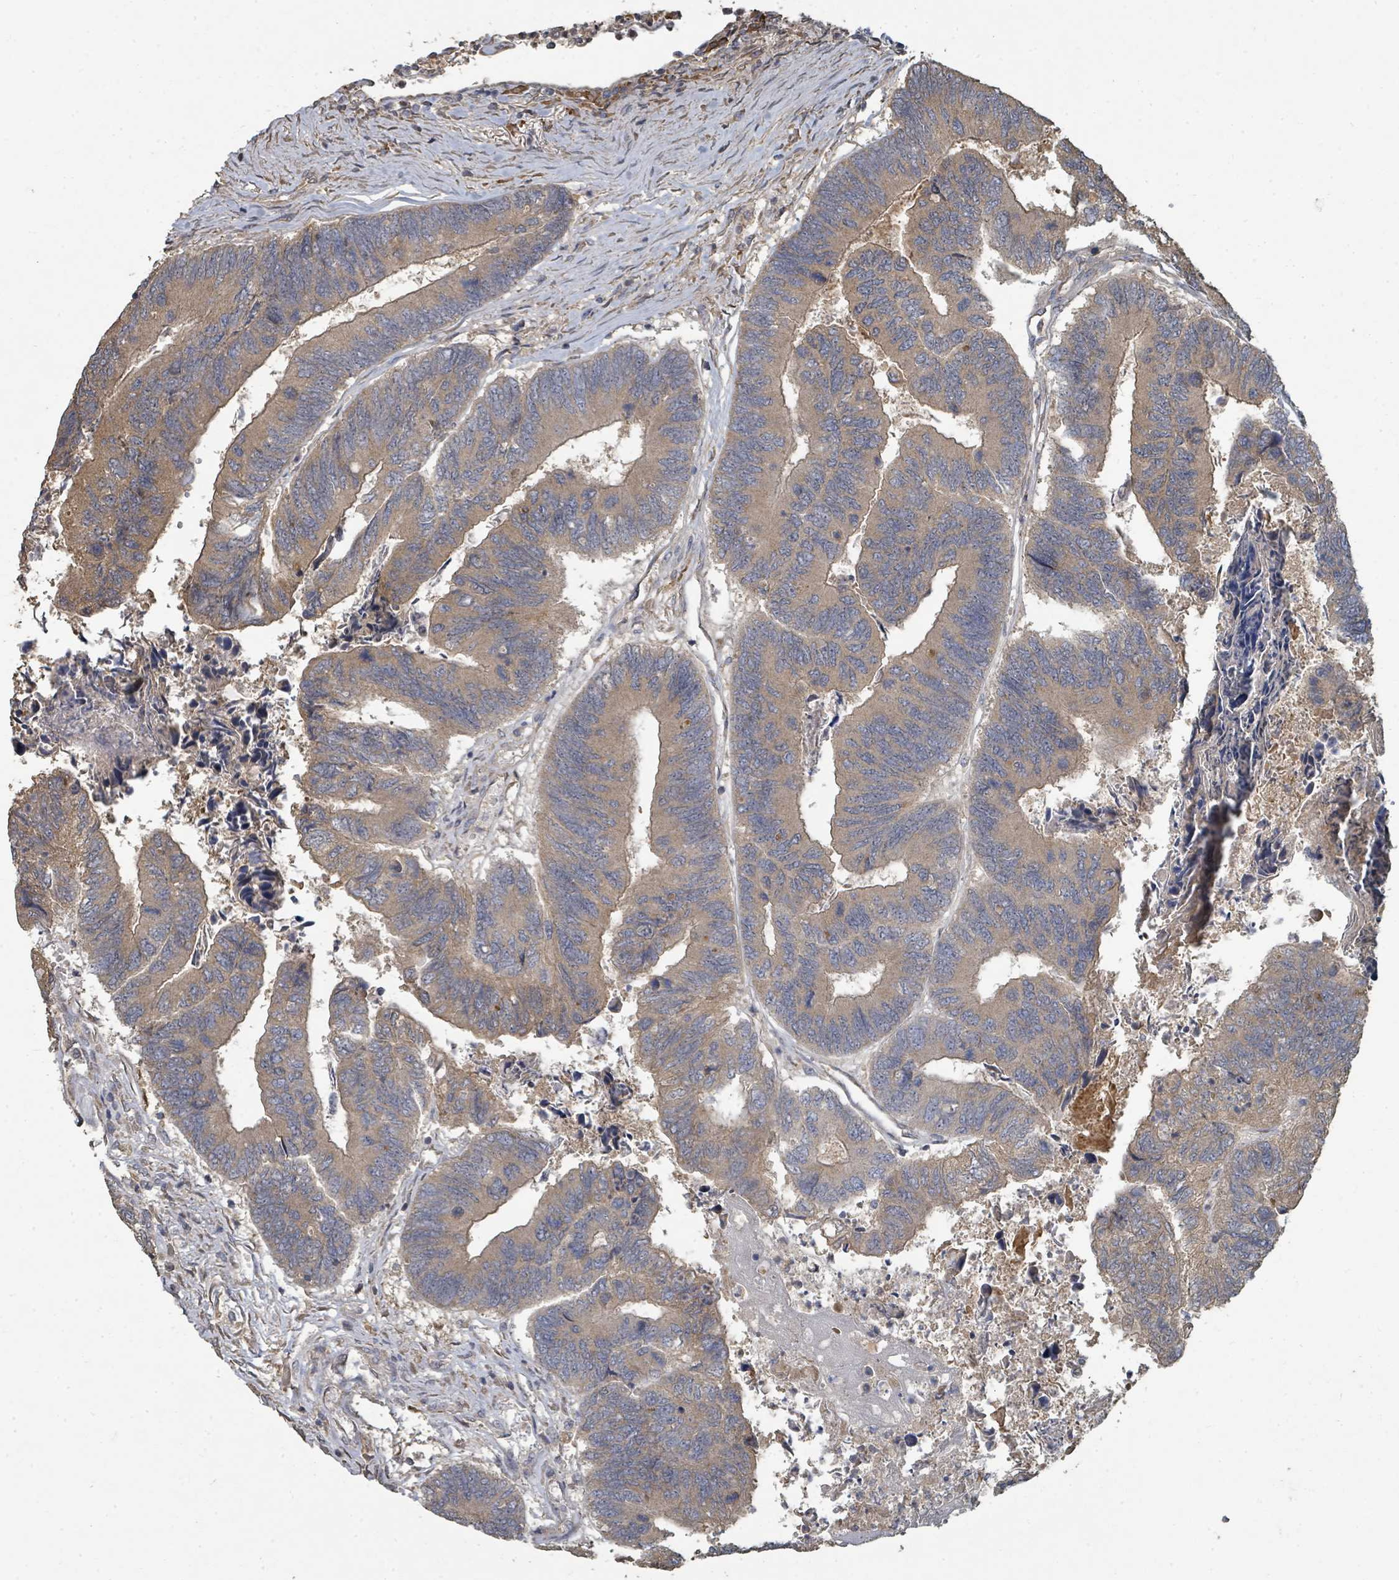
{"staining": {"intensity": "moderate", "quantity": ">75%", "location": "cytoplasmic/membranous"}, "tissue": "colorectal cancer", "cell_type": "Tumor cells", "image_type": "cancer", "snomed": [{"axis": "morphology", "description": "Adenocarcinoma, NOS"}, {"axis": "topography", "description": "Colon"}], "caption": "Immunohistochemical staining of colorectal adenocarcinoma shows medium levels of moderate cytoplasmic/membranous expression in approximately >75% of tumor cells.", "gene": "WDFY1", "patient": {"sex": "female", "age": 67}}